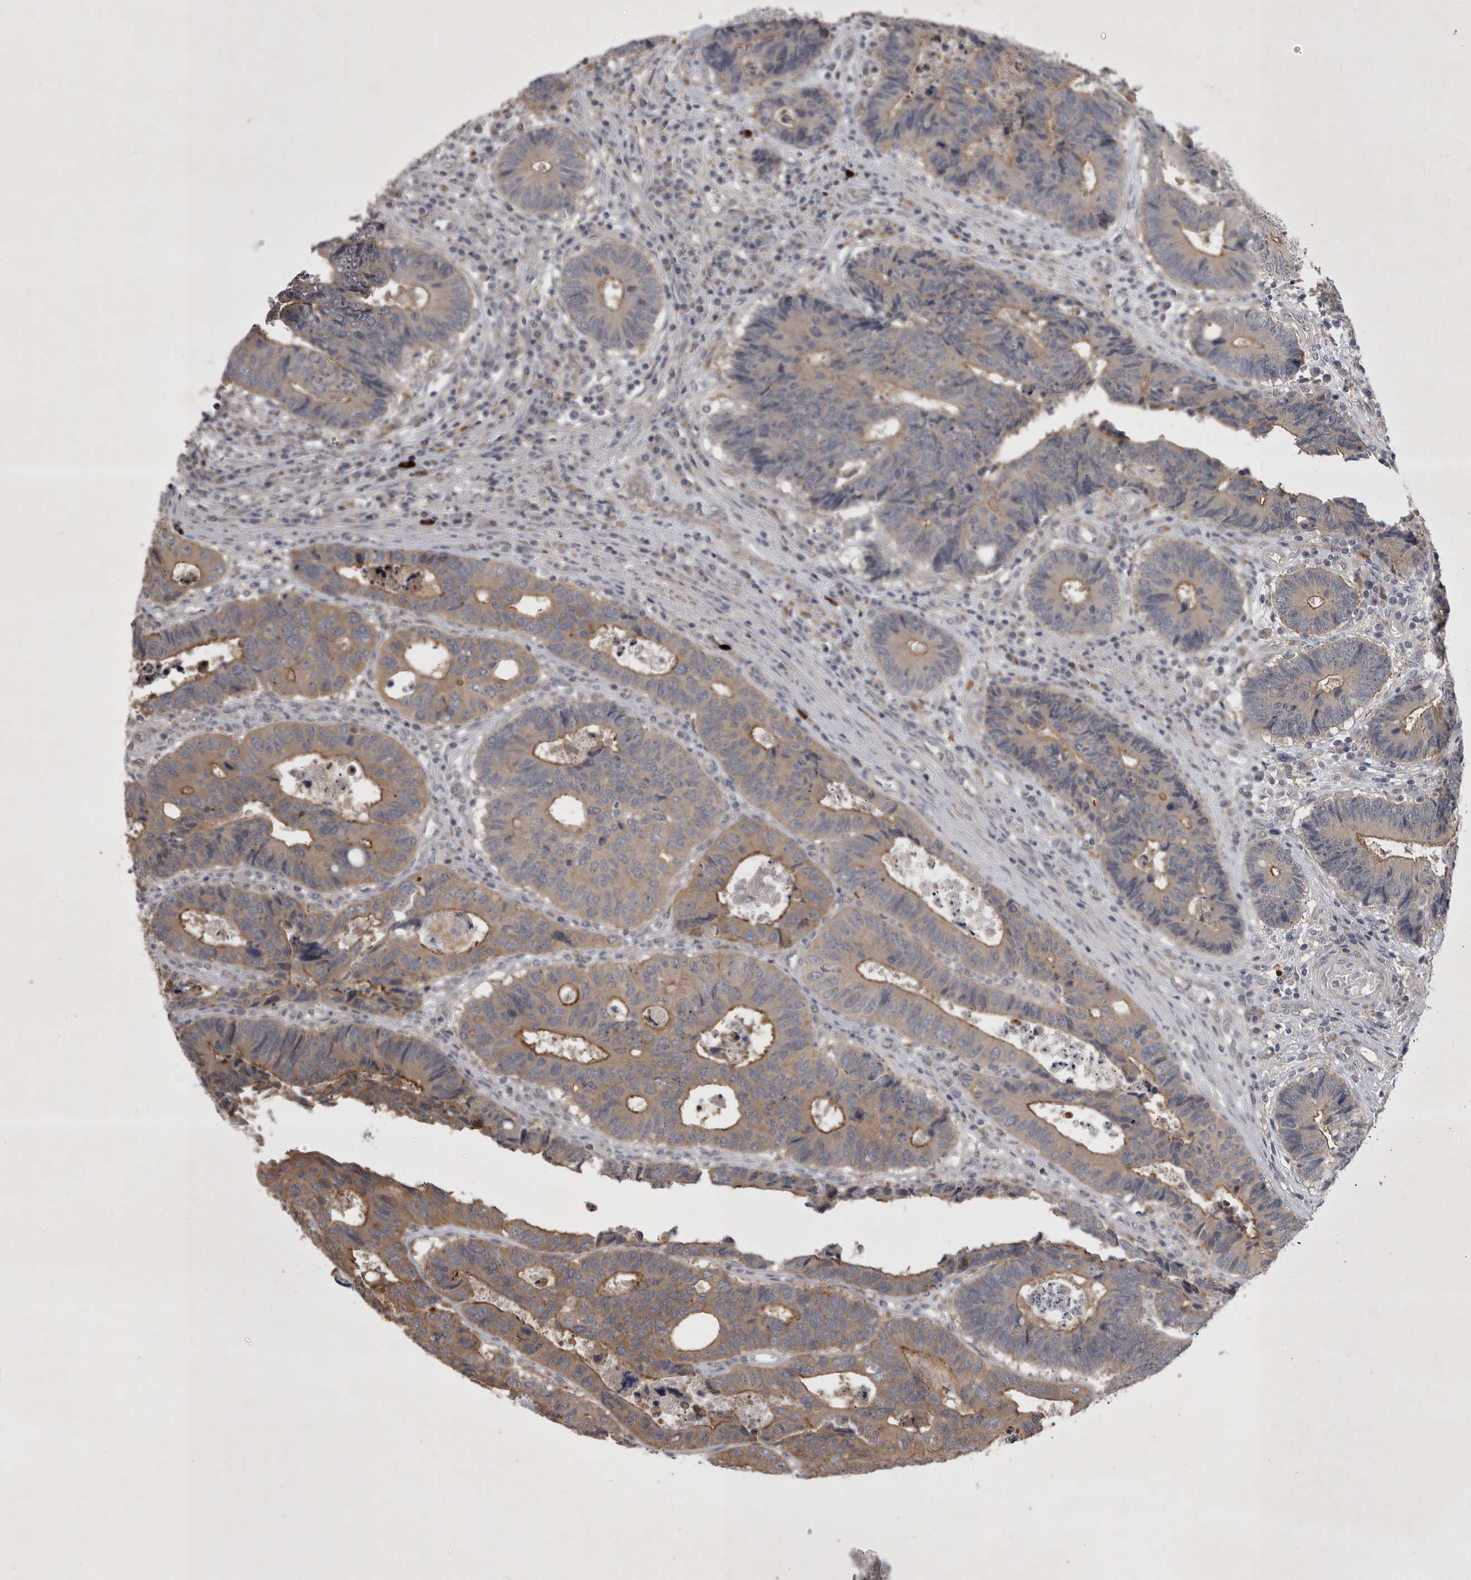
{"staining": {"intensity": "moderate", "quantity": ">75%", "location": "cytoplasmic/membranous"}, "tissue": "colorectal cancer", "cell_type": "Tumor cells", "image_type": "cancer", "snomed": [{"axis": "morphology", "description": "Adenocarcinoma, NOS"}, {"axis": "topography", "description": "Rectum"}], "caption": "A histopathology image of human colorectal cancer stained for a protein reveals moderate cytoplasmic/membranous brown staining in tumor cells. (IHC, brightfield microscopy, high magnification).", "gene": "CTBS", "patient": {"sex": "male", "age": 84}}